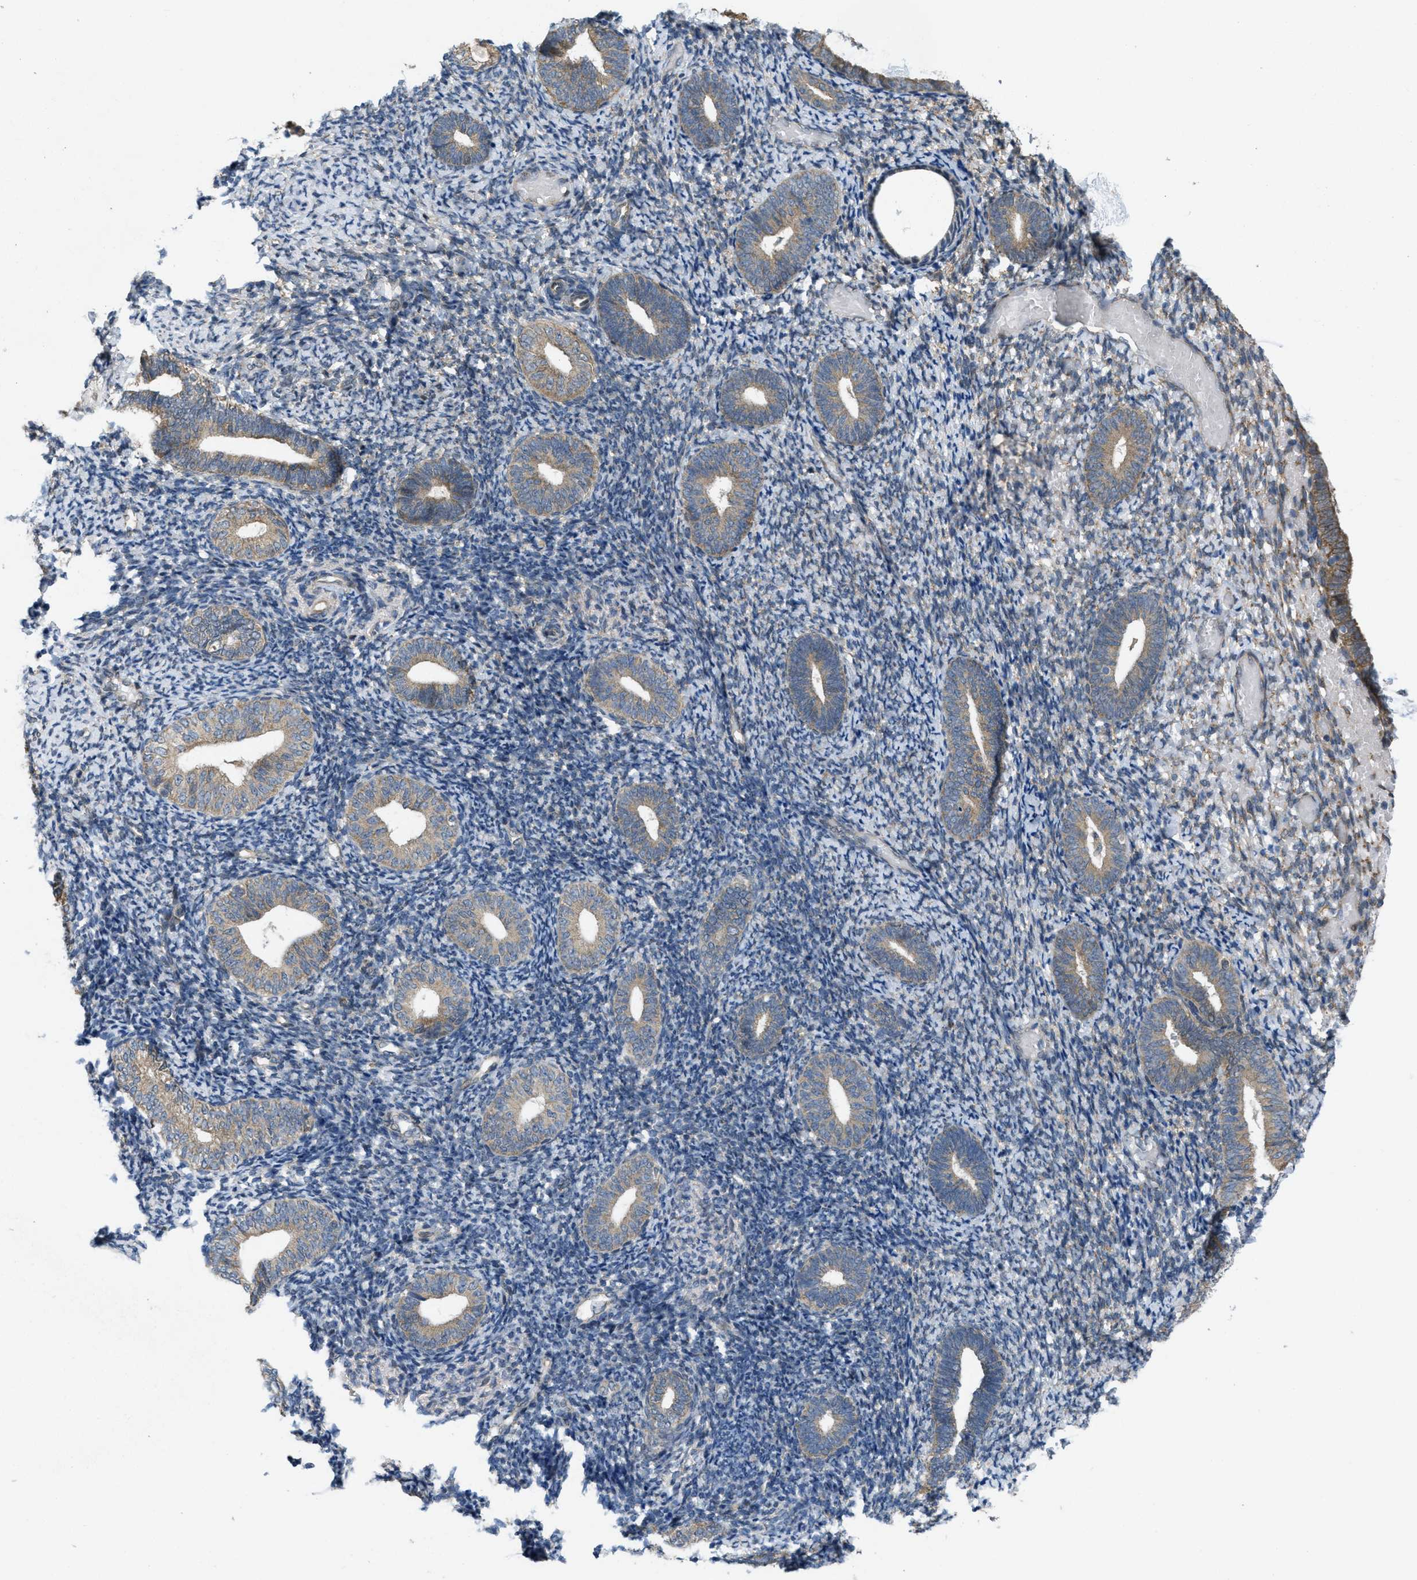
{"staining": {"intensity": "negative", "quantity": "none", "location": "none"}, "tissue": "endometrium", "cell_type": "Cells in endometrial stroma", "image_type": "normal", "snomed": [{"axis": "morphology", "description": "Normal tissue, NOS"}, {"axis": "topography", "description": "Endometrium"}], "caption": "Immunohistochemistry of normal human endometrium exhibits no positivity in cells in endometrial stroma.", "gene": "IFNLR1", "patient": {"sex": "female", "age": 66}}